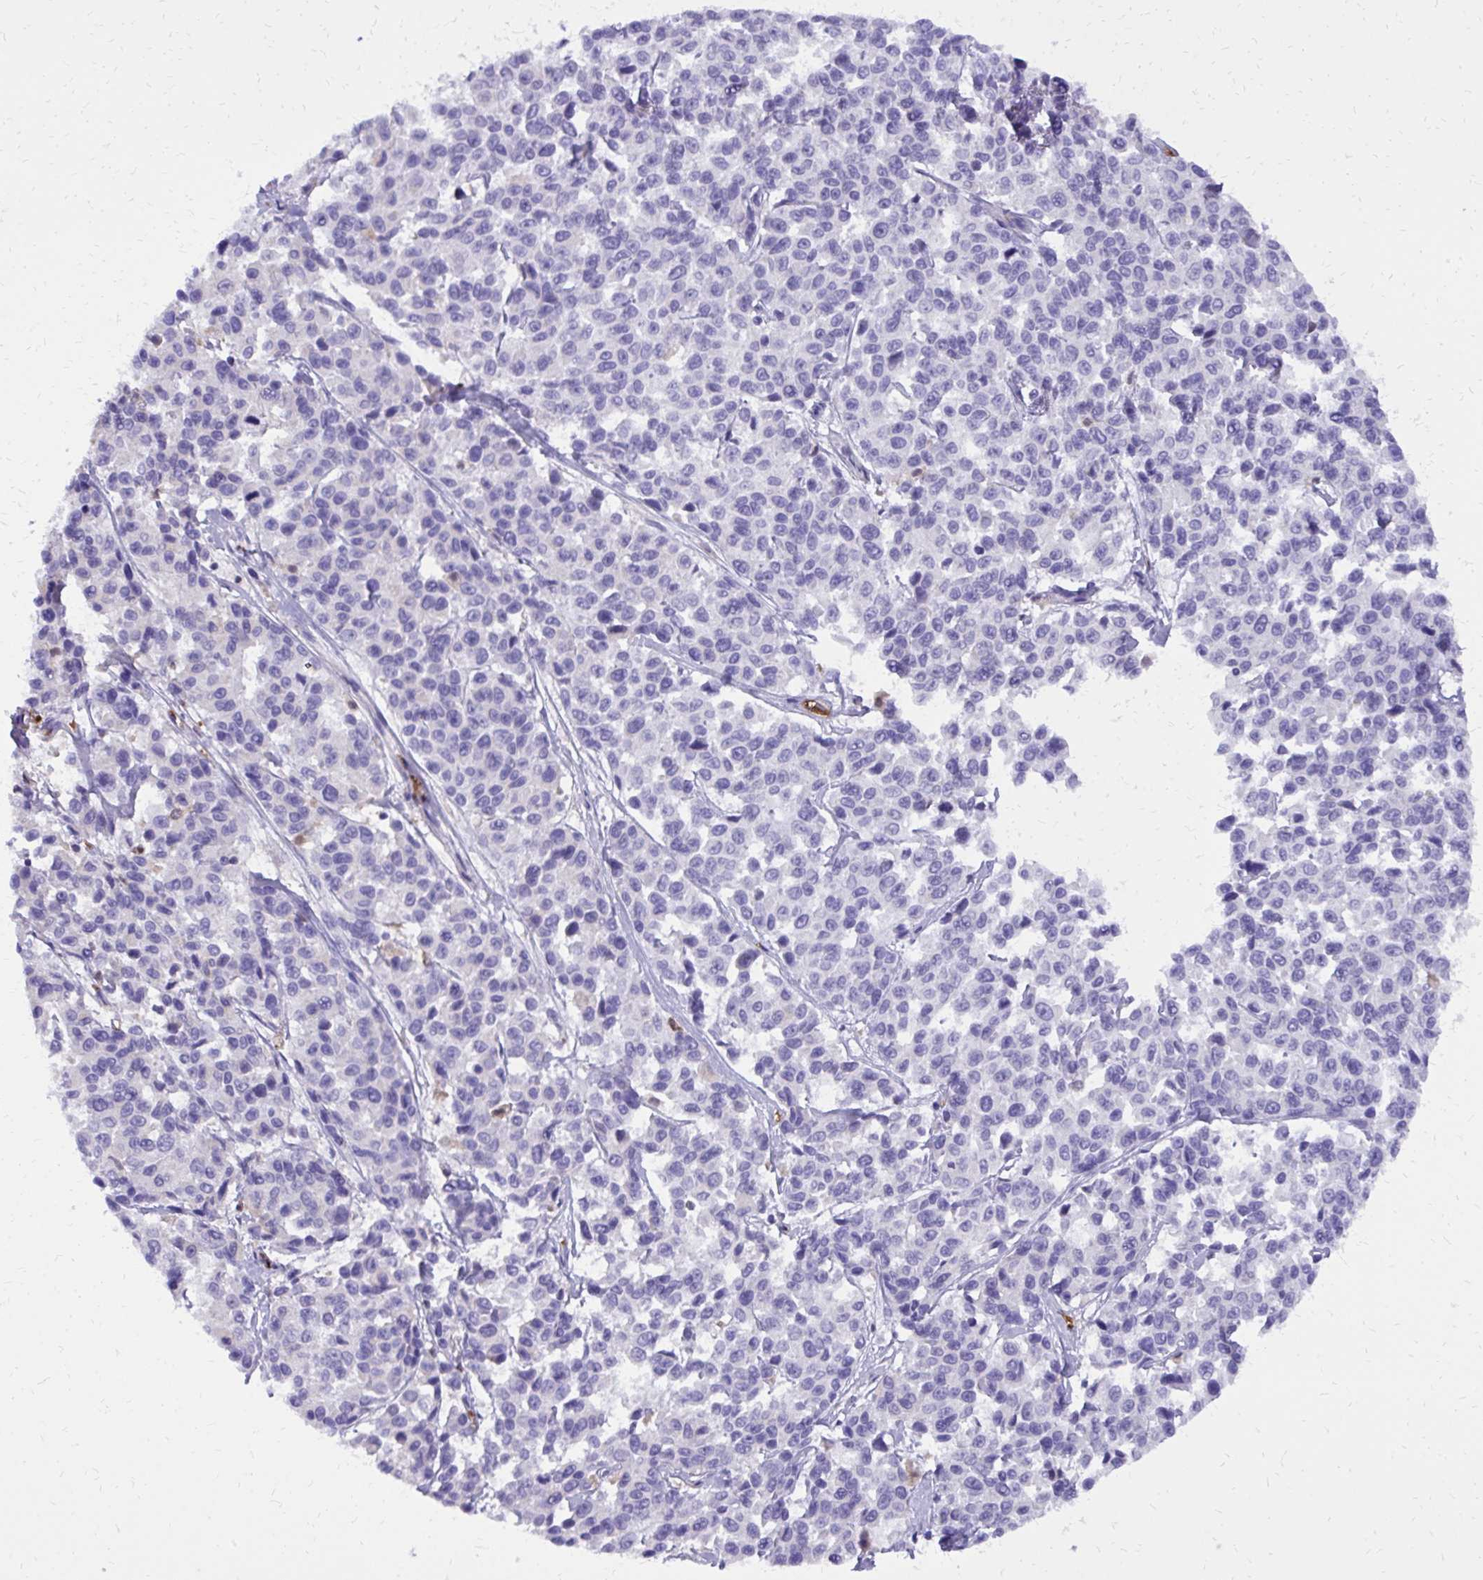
{"staining": {"intensity": "negative", "quantity": "none", "location": "none"}, "tissue": "melanoma", "cell_type": "Tumor cells", "image_type": "cancer", "snomed": [{"axis": "morphology", "description": "Malignant melanoma, NOS"}, {"axis": "topography", "description": "Skin"}], "caption": "There is no significant staining in tumor cells of melanoma.", "gene": "CAT", "patient": {"sex": "female", "age": 66}}